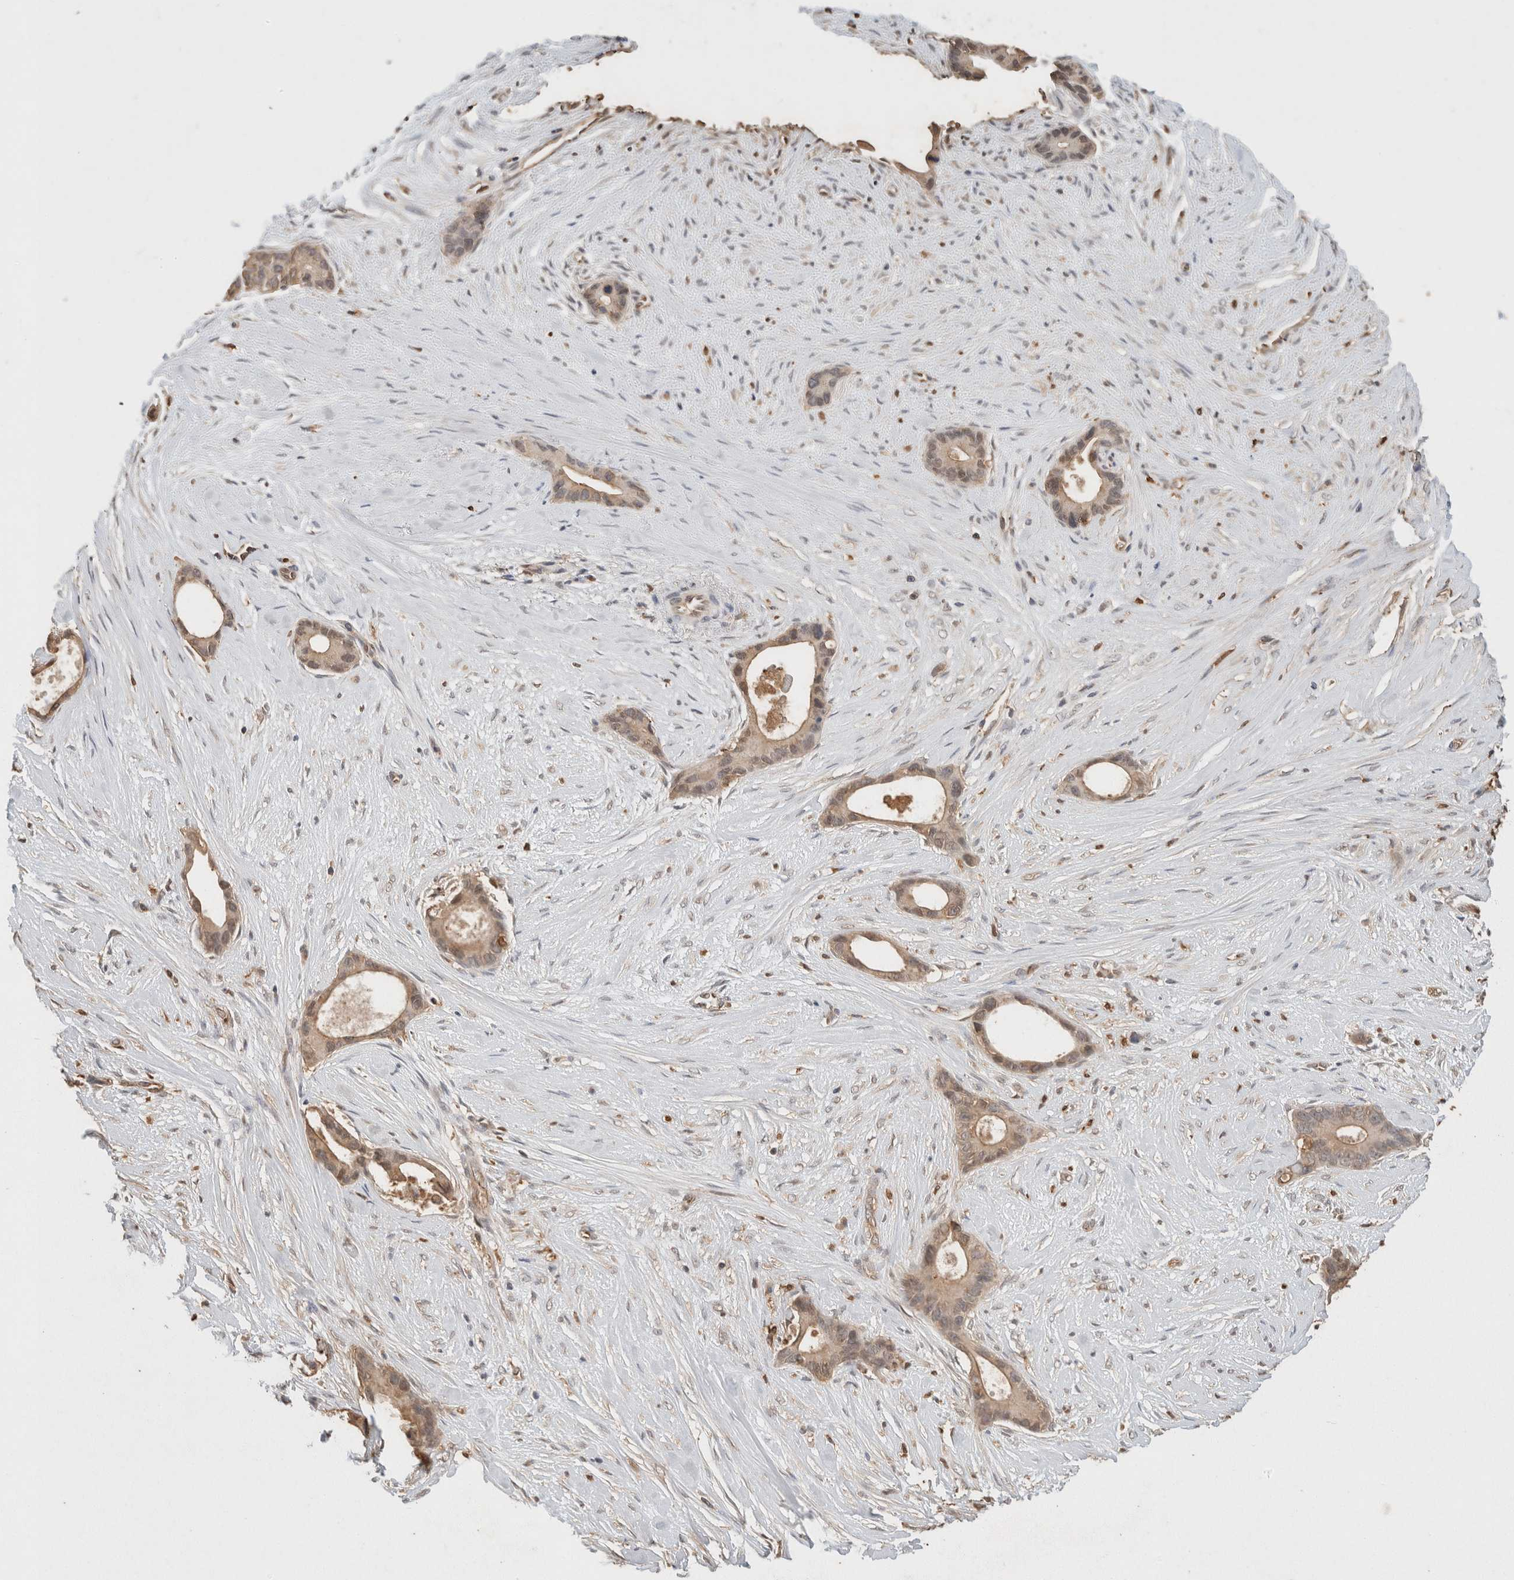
{"staining": {"intensity": "moderate", "quantity": ">75%", "location": "cytoplasmic/membranous,nuclear"}, "tissue": "liver cancer", "cell_type": "Tumor cells", "image_type": "cancer", "snomed": [{"axis": "morphology", "description": "Cholangiocarcinoma"}, {"axis": "topography", "description": "Liver"}], "caption": "Moderate cytoplasmic/membranous and nuclear positivity is identified in approximately >75% of tumor cells in liver cancer.", "gene": "YWHAH", "patient": {"sex": "female", "age": 55}}